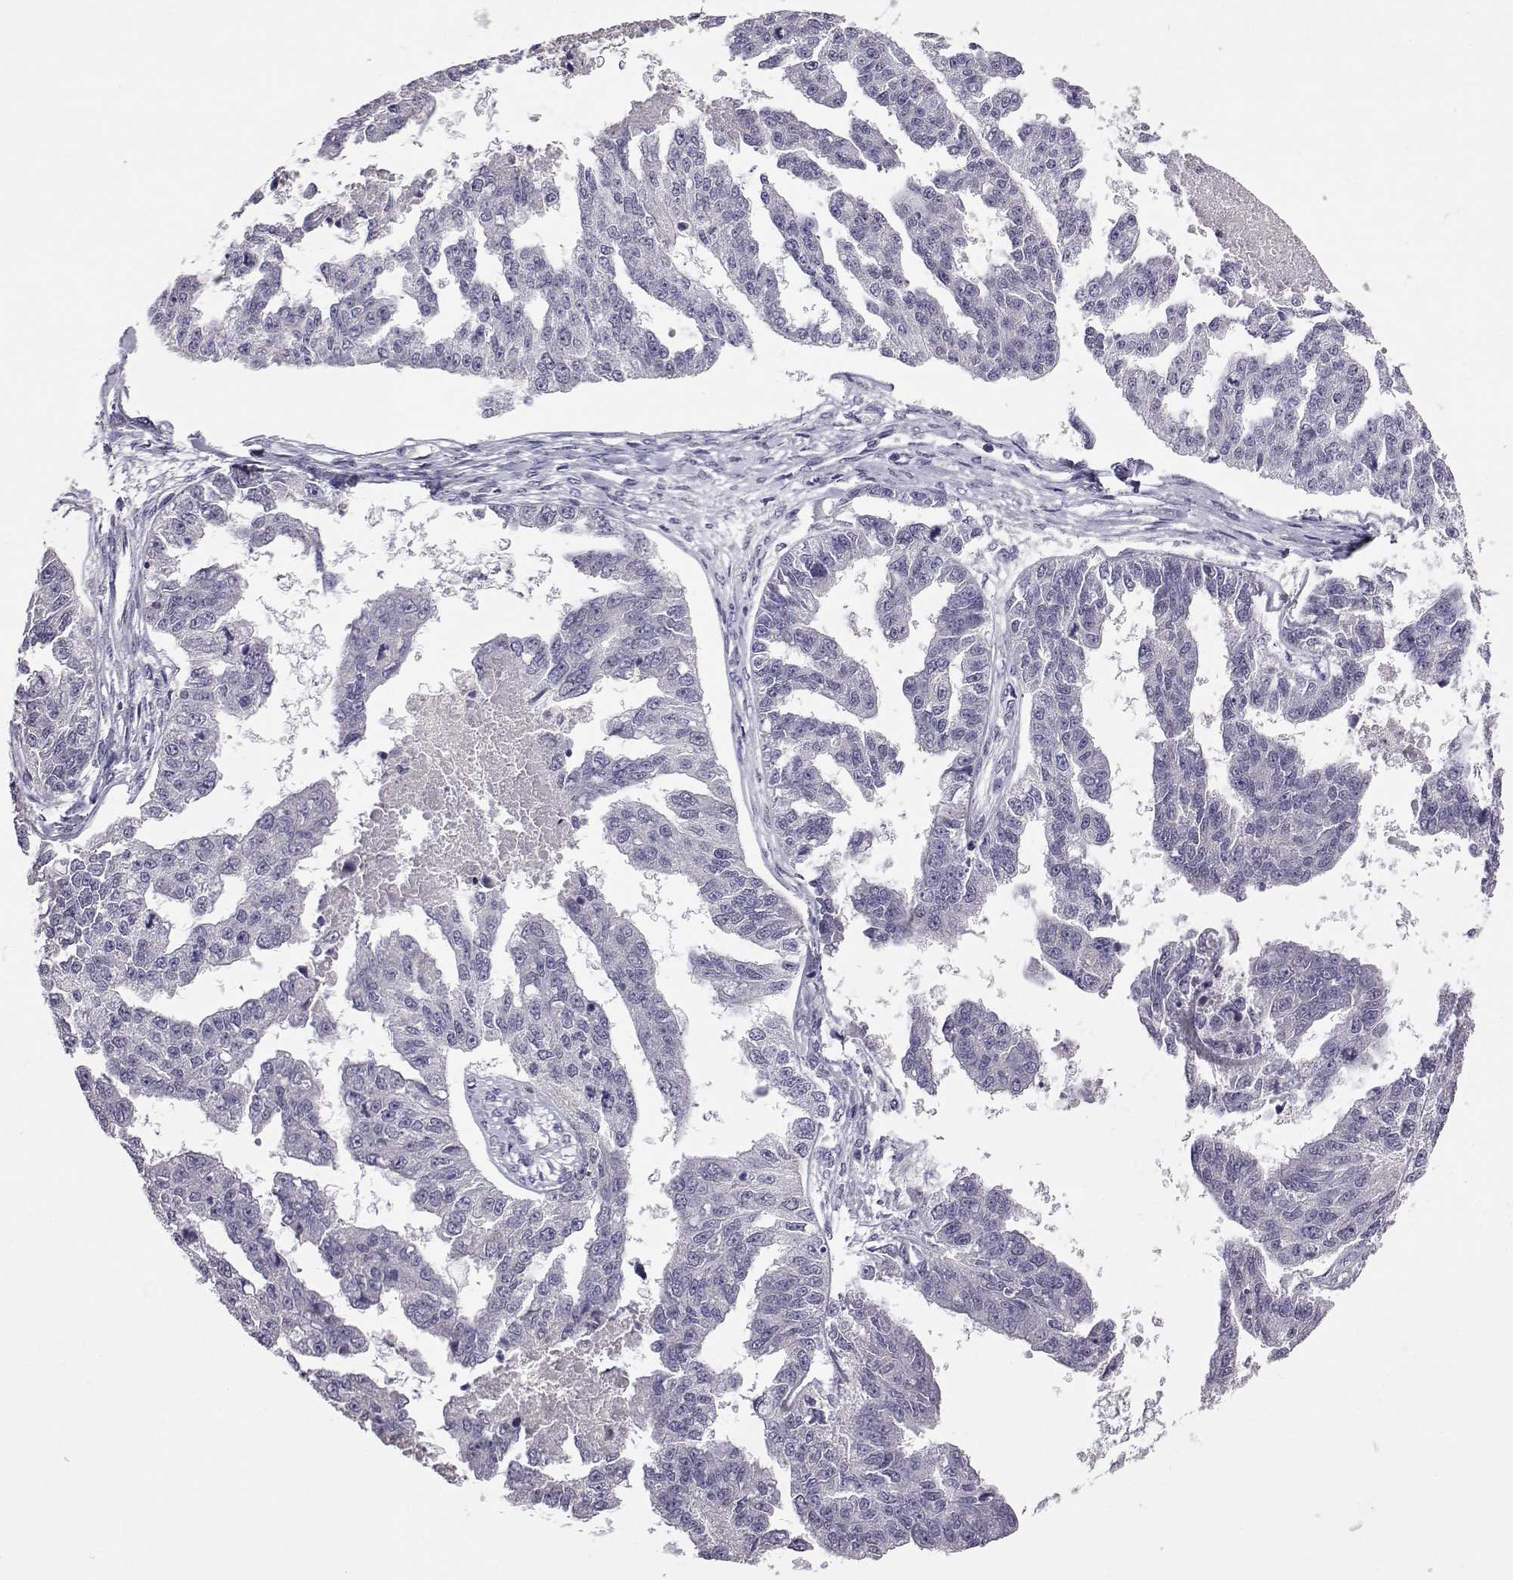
{"staining": {"intensity": "negative", "quantity": "none", "location": "none"}, "tissue": "ovarian cancer", "cell_type": "Tumor cells", "image_type": "cancer", "snomed": [{"axis": "morphology", "description": "Cystadenocarcinoma, serous, NOS"}, {"axis": "topography", "description": "Ovary"}], "caption": "Photomicrograph shows no protein positivity in tumor cells of serous cystadenocarcinoma (ovarian) tissue.", "gene": "AKR1B1", "patient": {"sex": "female", "age": 58}}